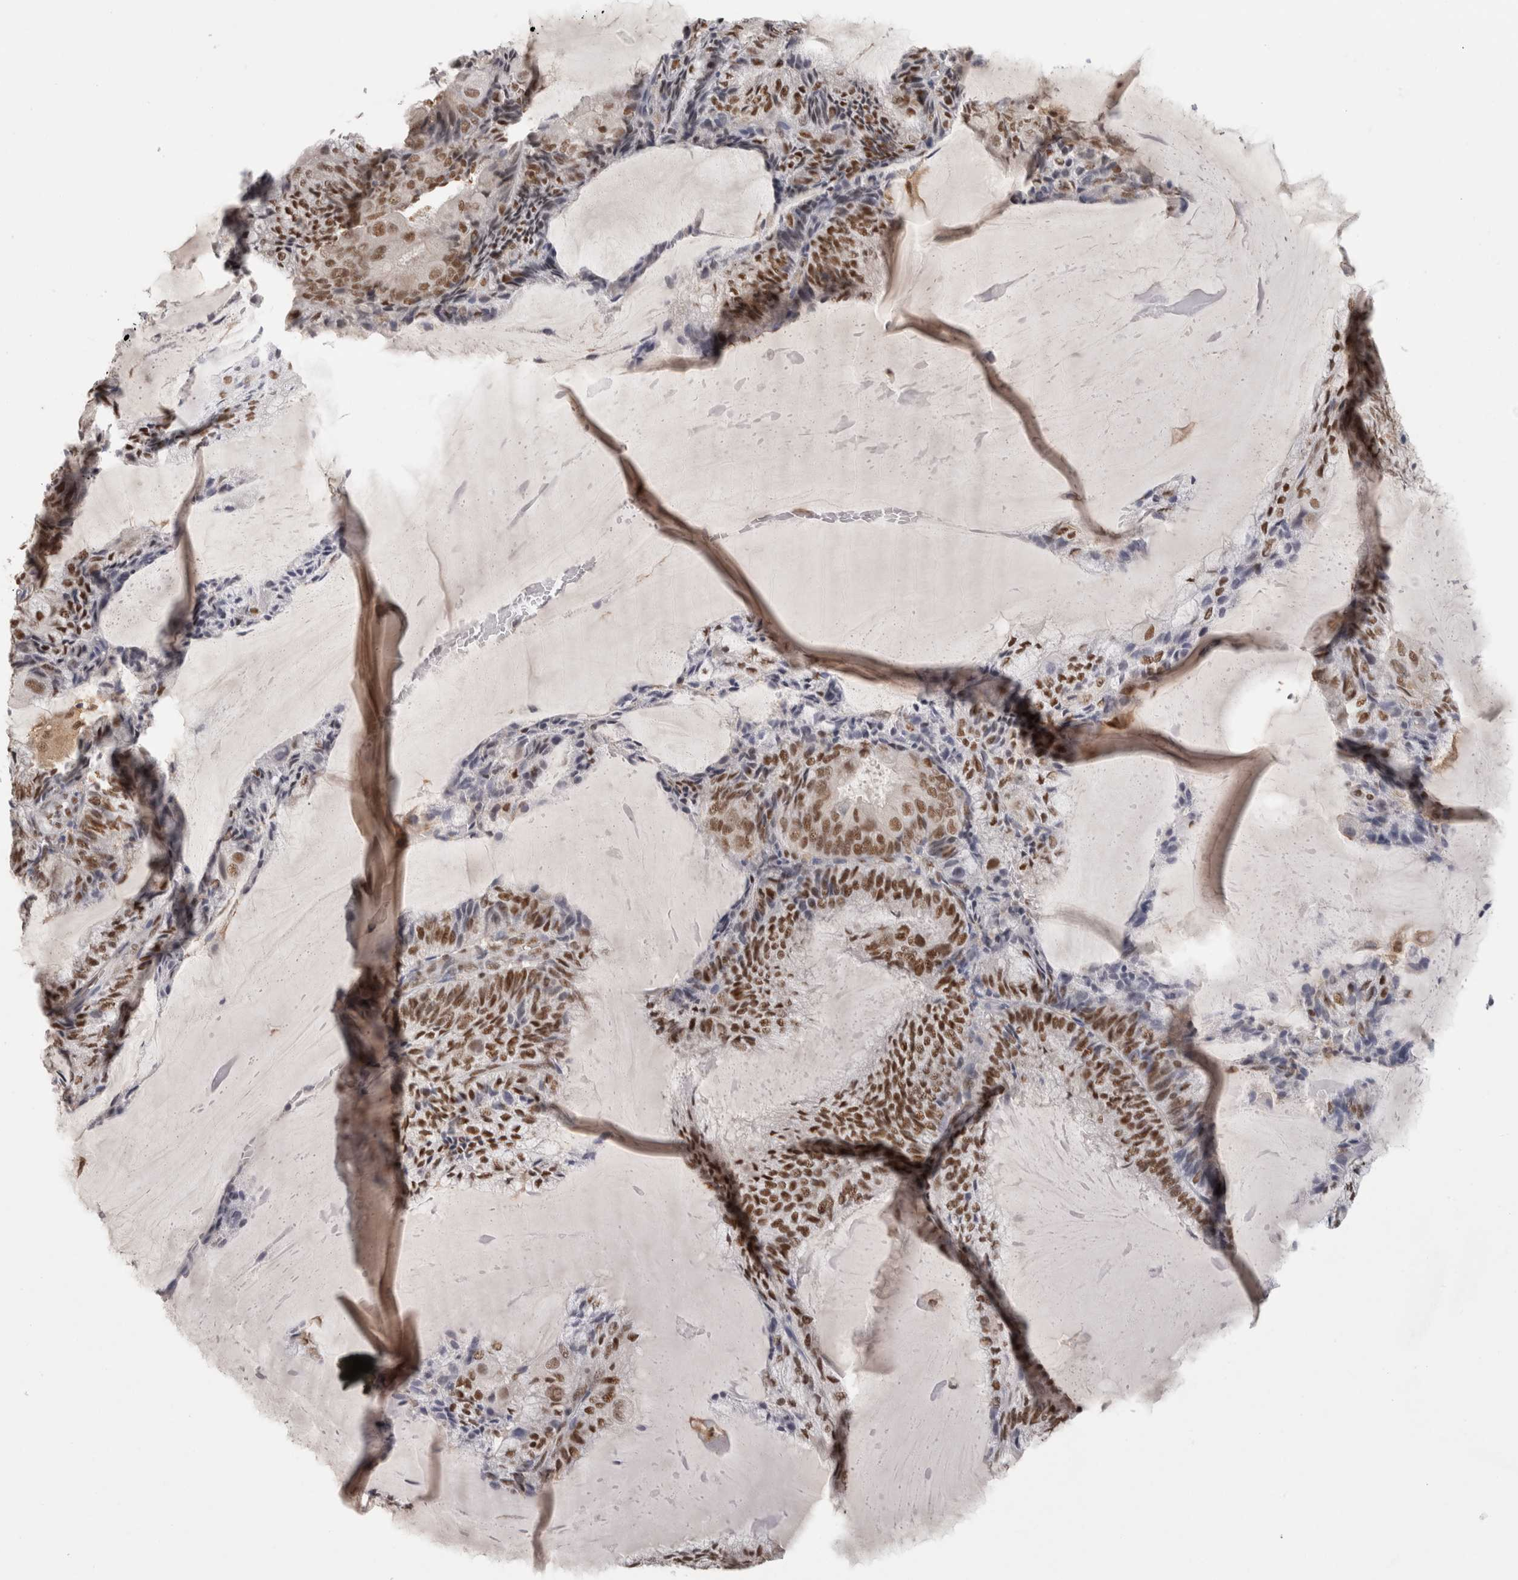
{"staining": {"intensity": "moderate", "quantity": ">75%", "location": "nuclear"}, "tissue": "endometrial cancer", "cell_type": "Tumor cells", "image_type": "cancer", "snomed": [{"axis": "morphology", "description": "Adenocarcinoma, NOS"}, {"axis": "topography", "description": "Endometrium"}], "caption": "Immunohistochemical staining of human endometrial cancer demonstrates medium levels of moderate nuclear positivity in about >75% of tumor cells. Nuclei are stained in blue.", "gene": "ZNF830", "patient": {"sex": "female", "age": 81}}